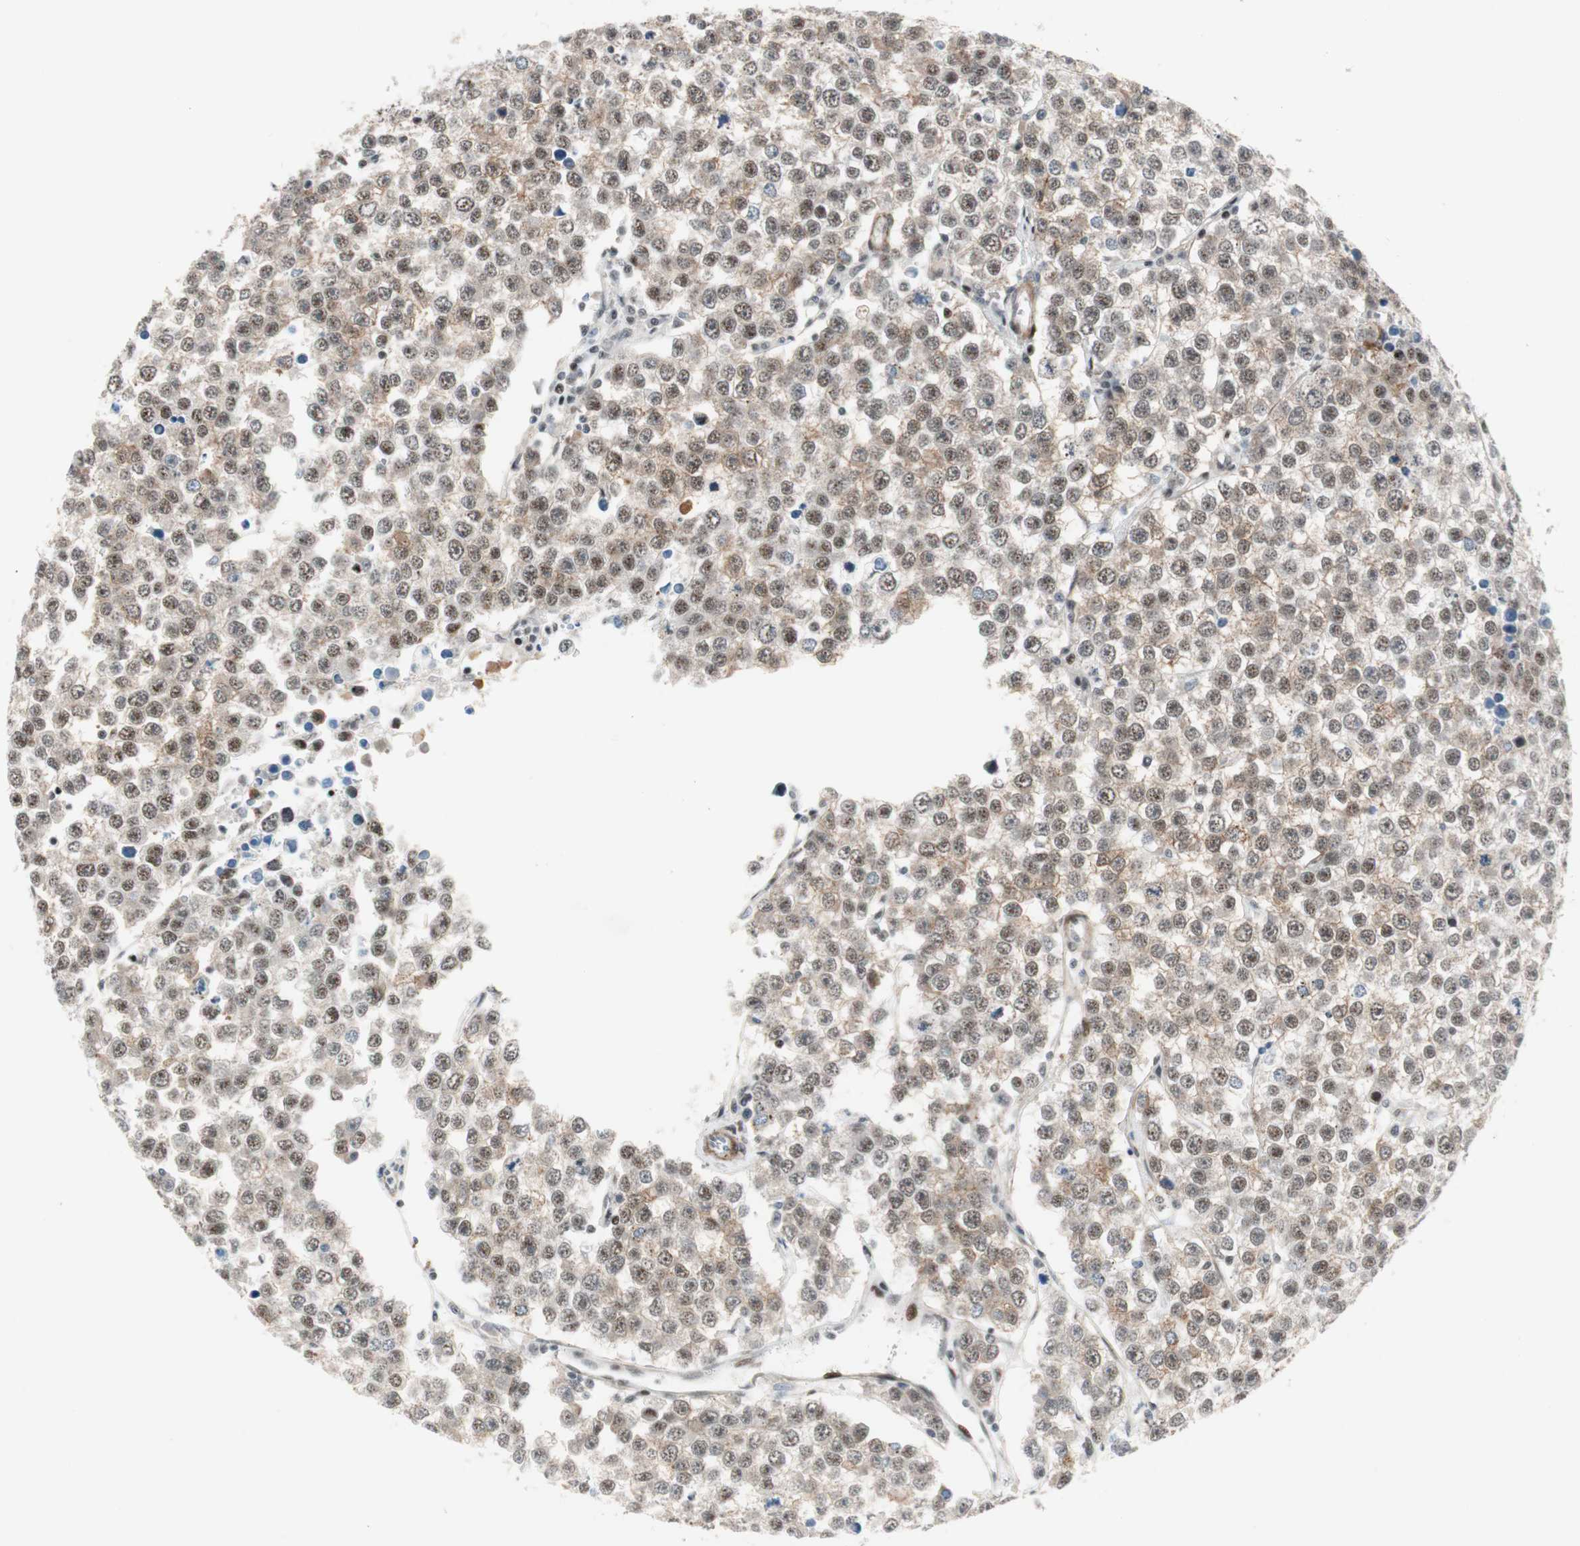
{"staining": {"intensity": "moderate", "quantity": "25%-75%", "location": "cytoplasmic/membranous,nuclear"}, "tissue": "testis cancer", "cell_type": "Tumor cells", "image_type": "cancer", "snomed": [{"axis": "morphology", "description": "Seminoma, NOS"}, {"axis": "morphology", "description": "Carcinoma, Embryonal, NOS"}, {"axis": "topography", "description": "Testis"}], "caption": "Immunohistochemistry (IHC) micrograph of human seminoma (testis) stained for a protein (brown), which reveals medium levels of moderate cytoplasmic/membranous and nuclear expression in about 25%-75% of tumor cells.", "gene": "FBXO44", "patient": {"sex": "male", "age": 52}}